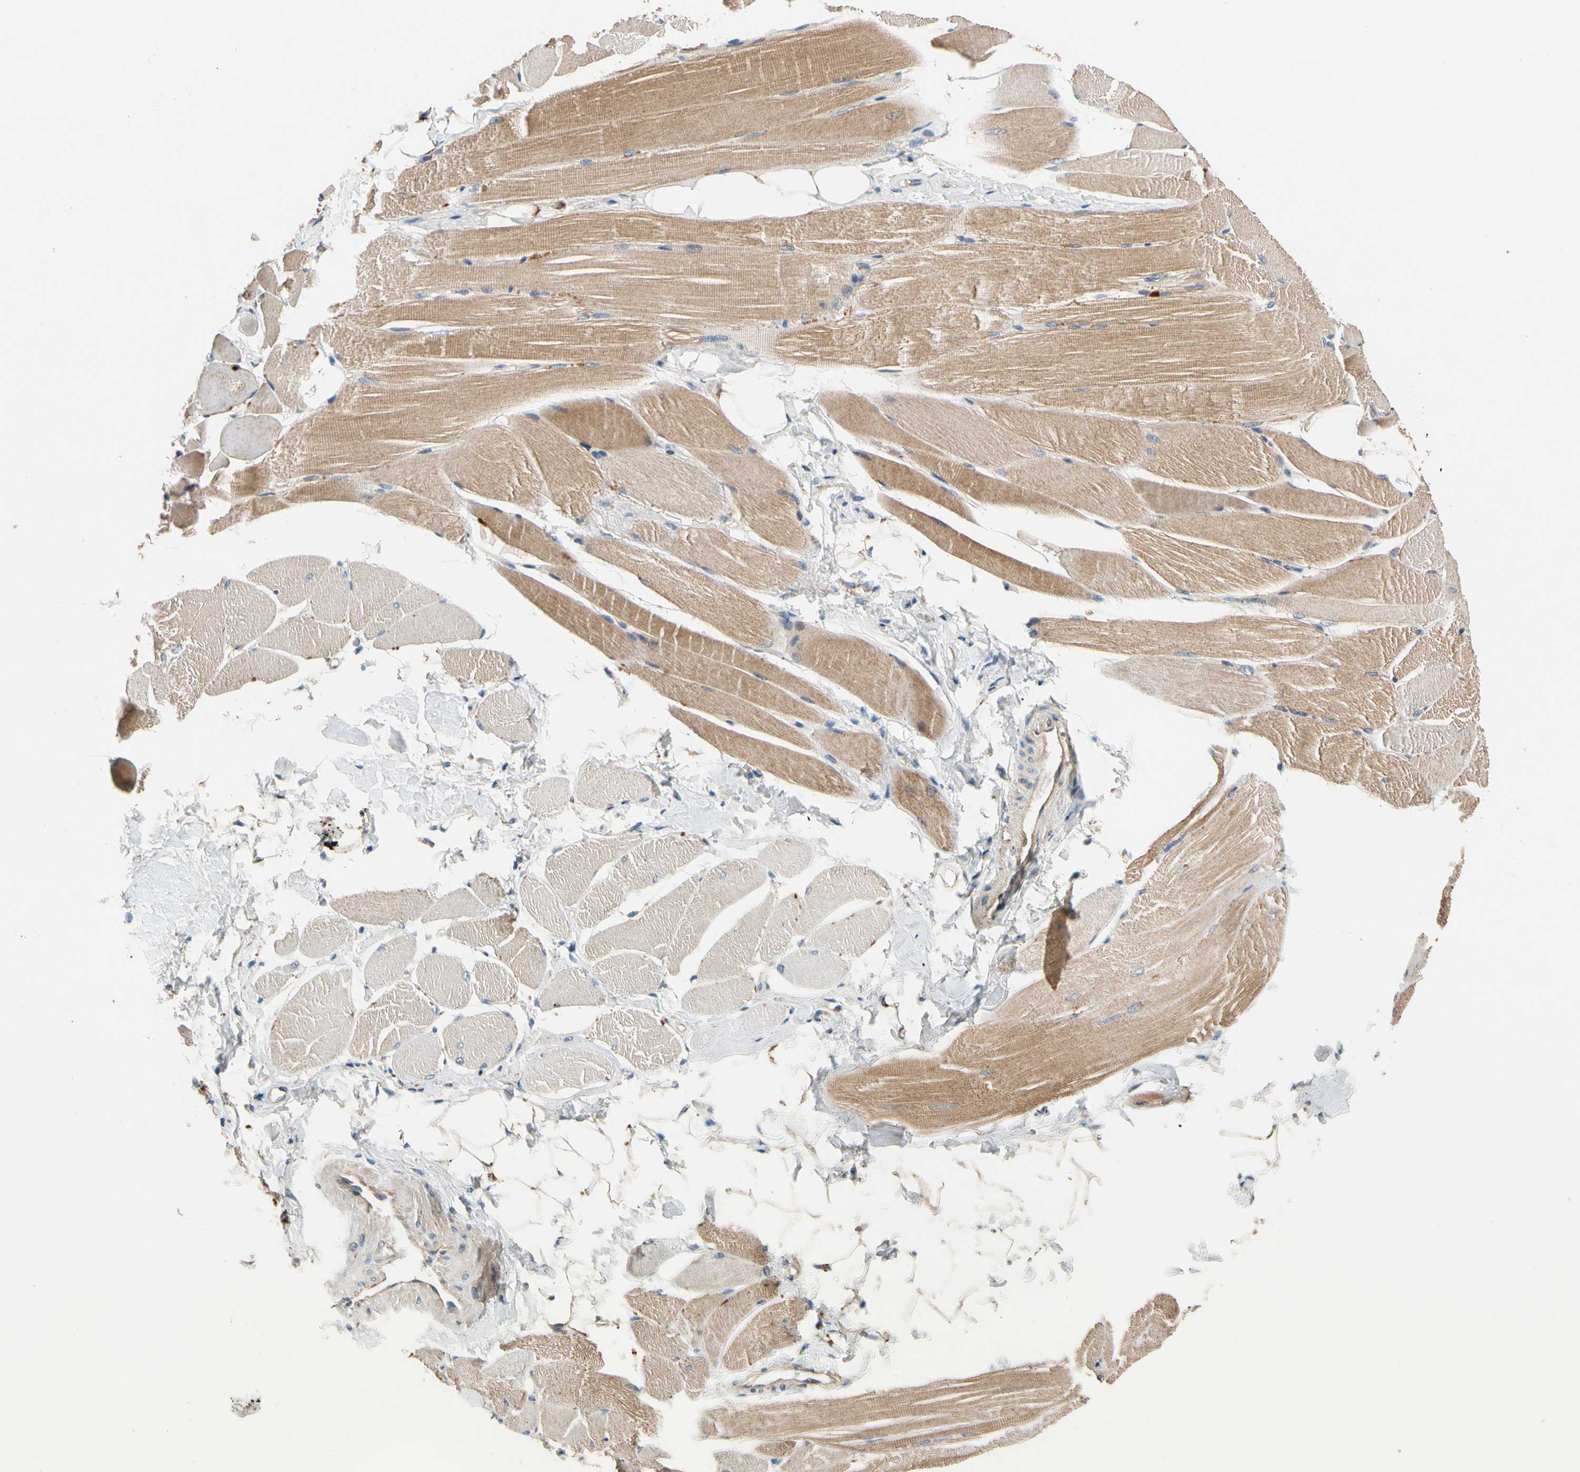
{"staining": {"intensity": "moderate", "quantity": ">75%", "location": "cytoplasmic/membranous"}, "tissue": "skeletal muscle", "cell_type": "Myocytes", "image_type": "normal", "snomed": [{"axis": "morphology", "description": "Normal tissue, NOS"}, {"axis": "topography", "description": "Skeletal muscle"}, {"axis": "topography", "description": "Peripheral nerve tissue"}], "caption": "The micrograph shows staining of unremarkable skeletal muscle, revealing moderate cytoplasmic/membranous protein expression (brown color) within myocytes.", "gene": "USP12", "patient": {"sex": "female", "age": 84}}